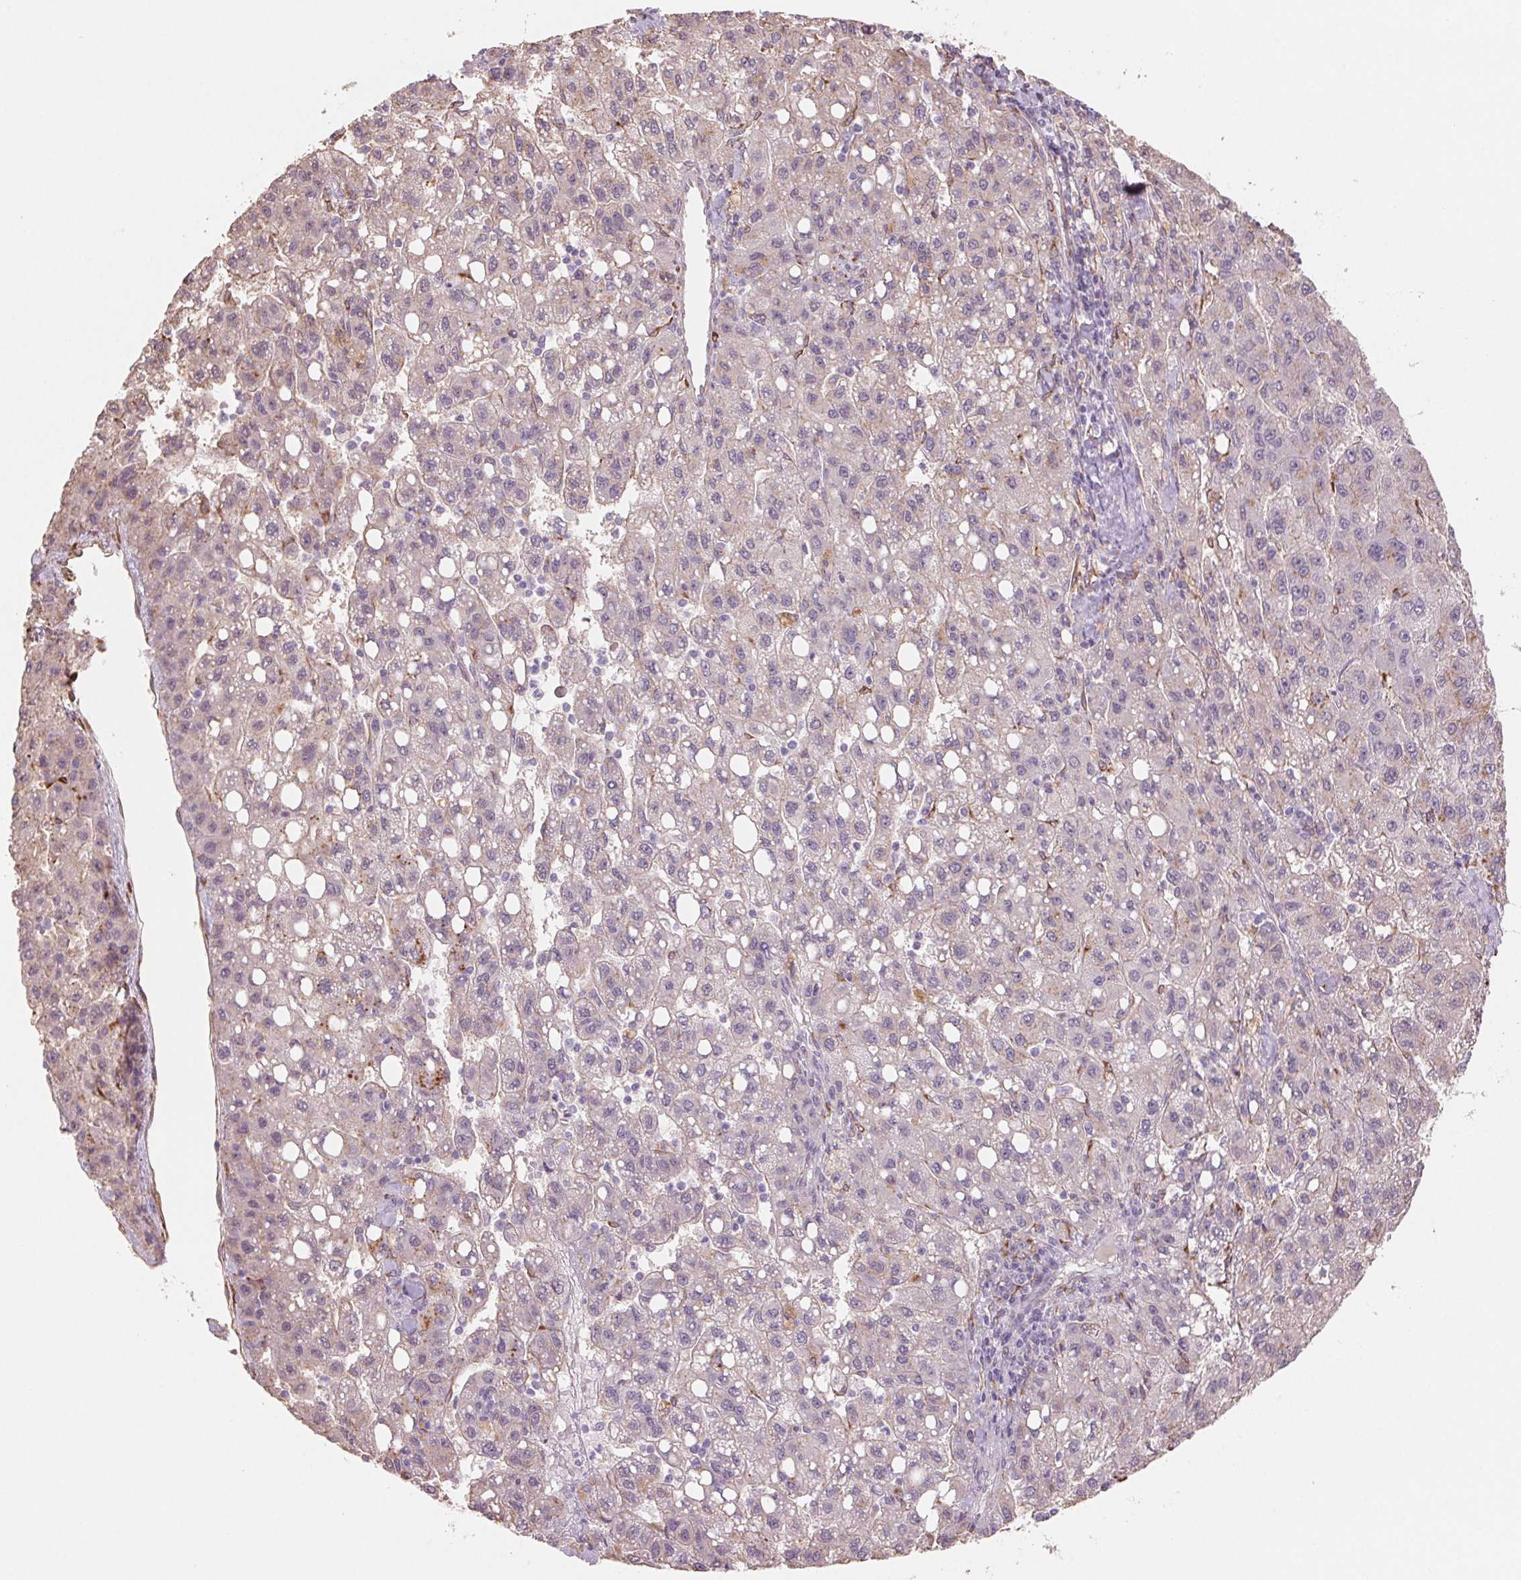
{"staining": {"intensity": "weak", "quantity": "25%-75%", "location": "cytoplasmic/membranous"}, "tissue": "liver cancer", "cell_type": "Tumor cells", "image_type": "cancer", "snomed": [{"axis": "morphology", "description": "Carcinoma, Hepatocellular, NOS"}, {"axis": "topography", "description": "Liver"}], "caption": "Protein staining displays weak cytoplasmic/membranous expression in about 25%-75% of tumor cells in liver hepatocellular carcinoma. (DAB (3,3'-diaminobenzidine) IHC, brown staining for protein, blue staining for nuclei).", "gene": "FKBP10", "patient": {"sex": "female", "age": 82}}